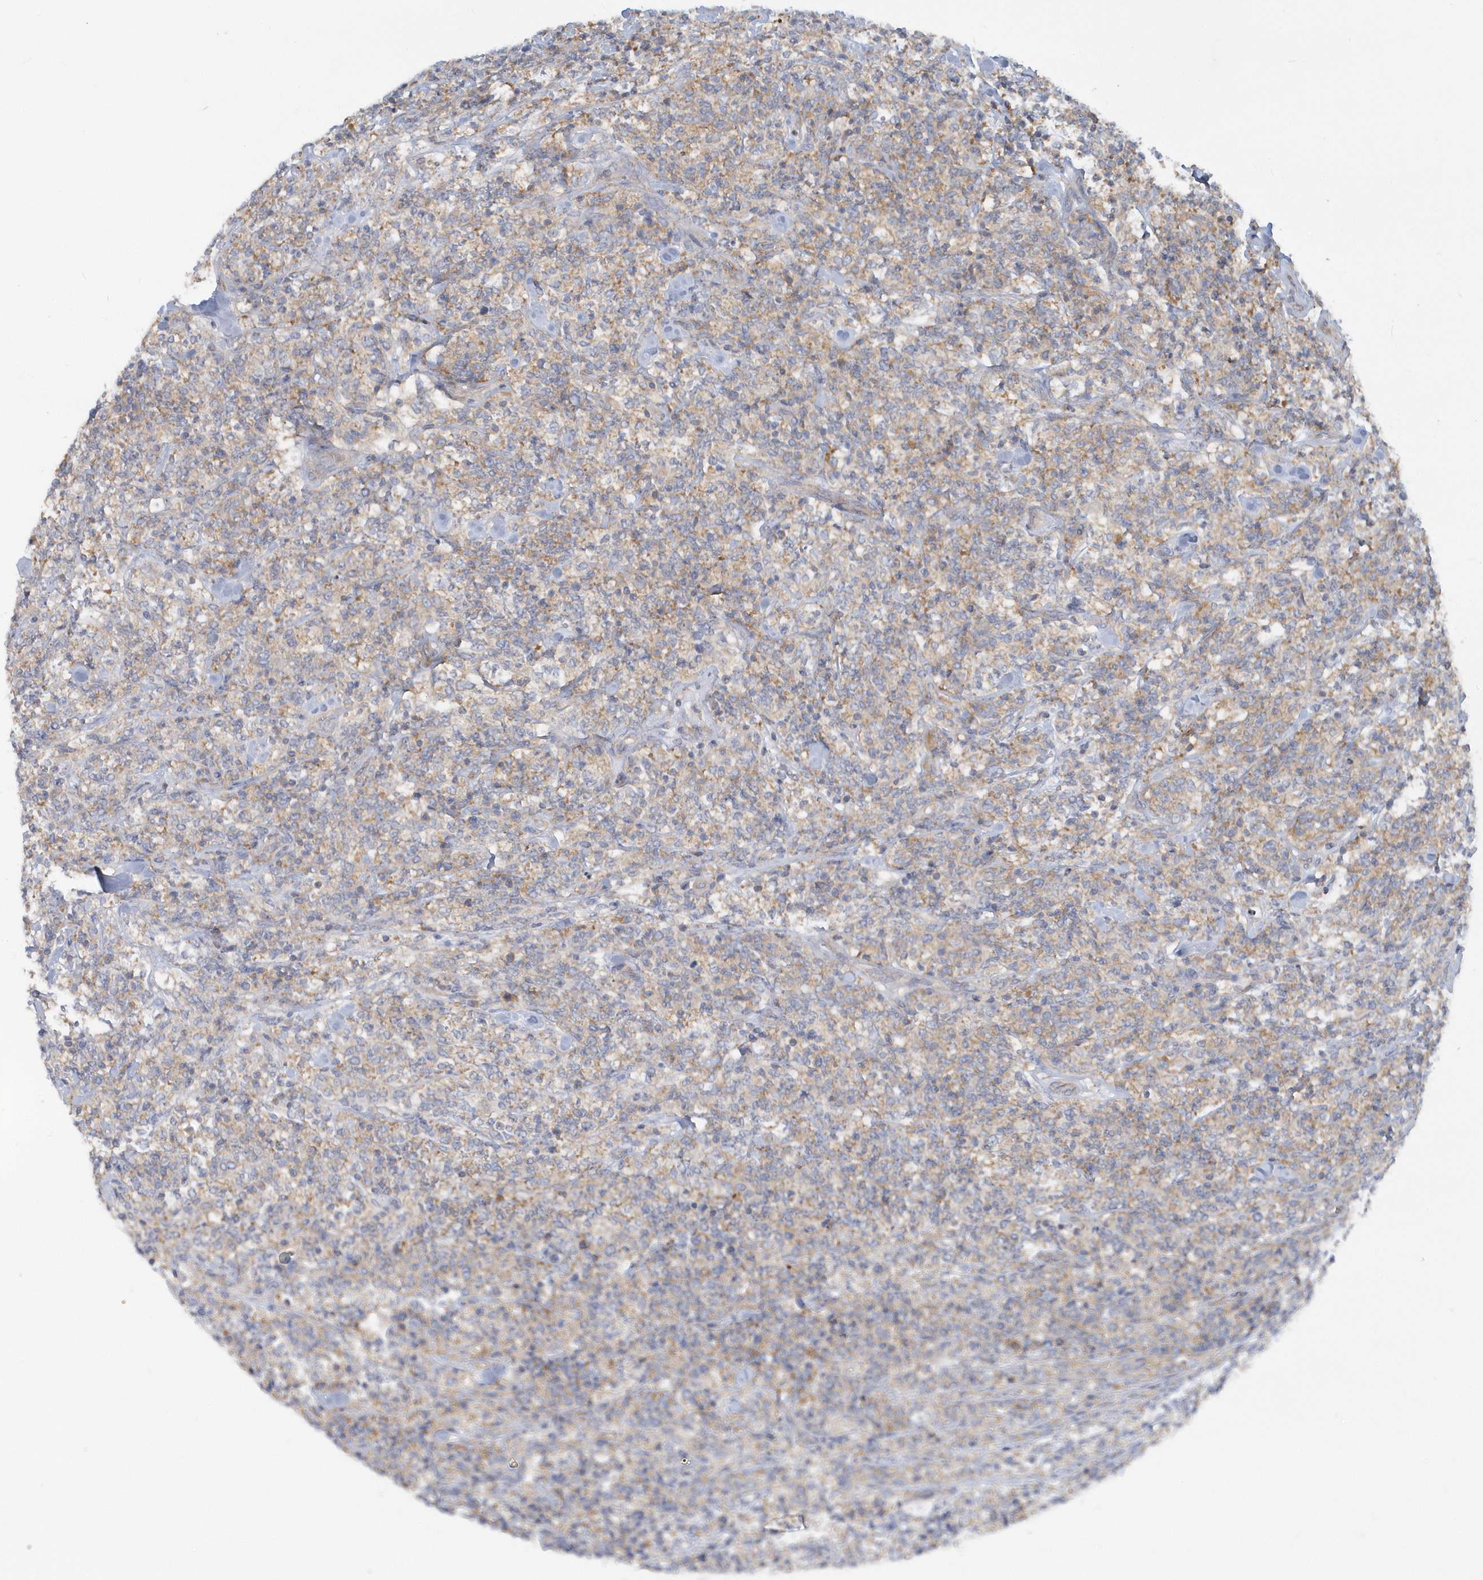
{"staining": {"intensity": "weak", "quantity": "<25%", "location": "cytoplasmic/membranous"}, "tissue": "lymphoma", "cell_type": "Tumor cells", "image_type": "cancer", "snomed": [{"axis": "morphology", "description": "Malignant lymphoma, non-Hodgkin's type, High grade"}, {"axis": "topography", "description": "Soft tissue"}], "caption": "This is an immunohistochemistry photomicrograph of lymphoma. There is no positivity in tumor cells.", "gene": "EIF3C", "patient": {"sex": "male", "age": 18}}